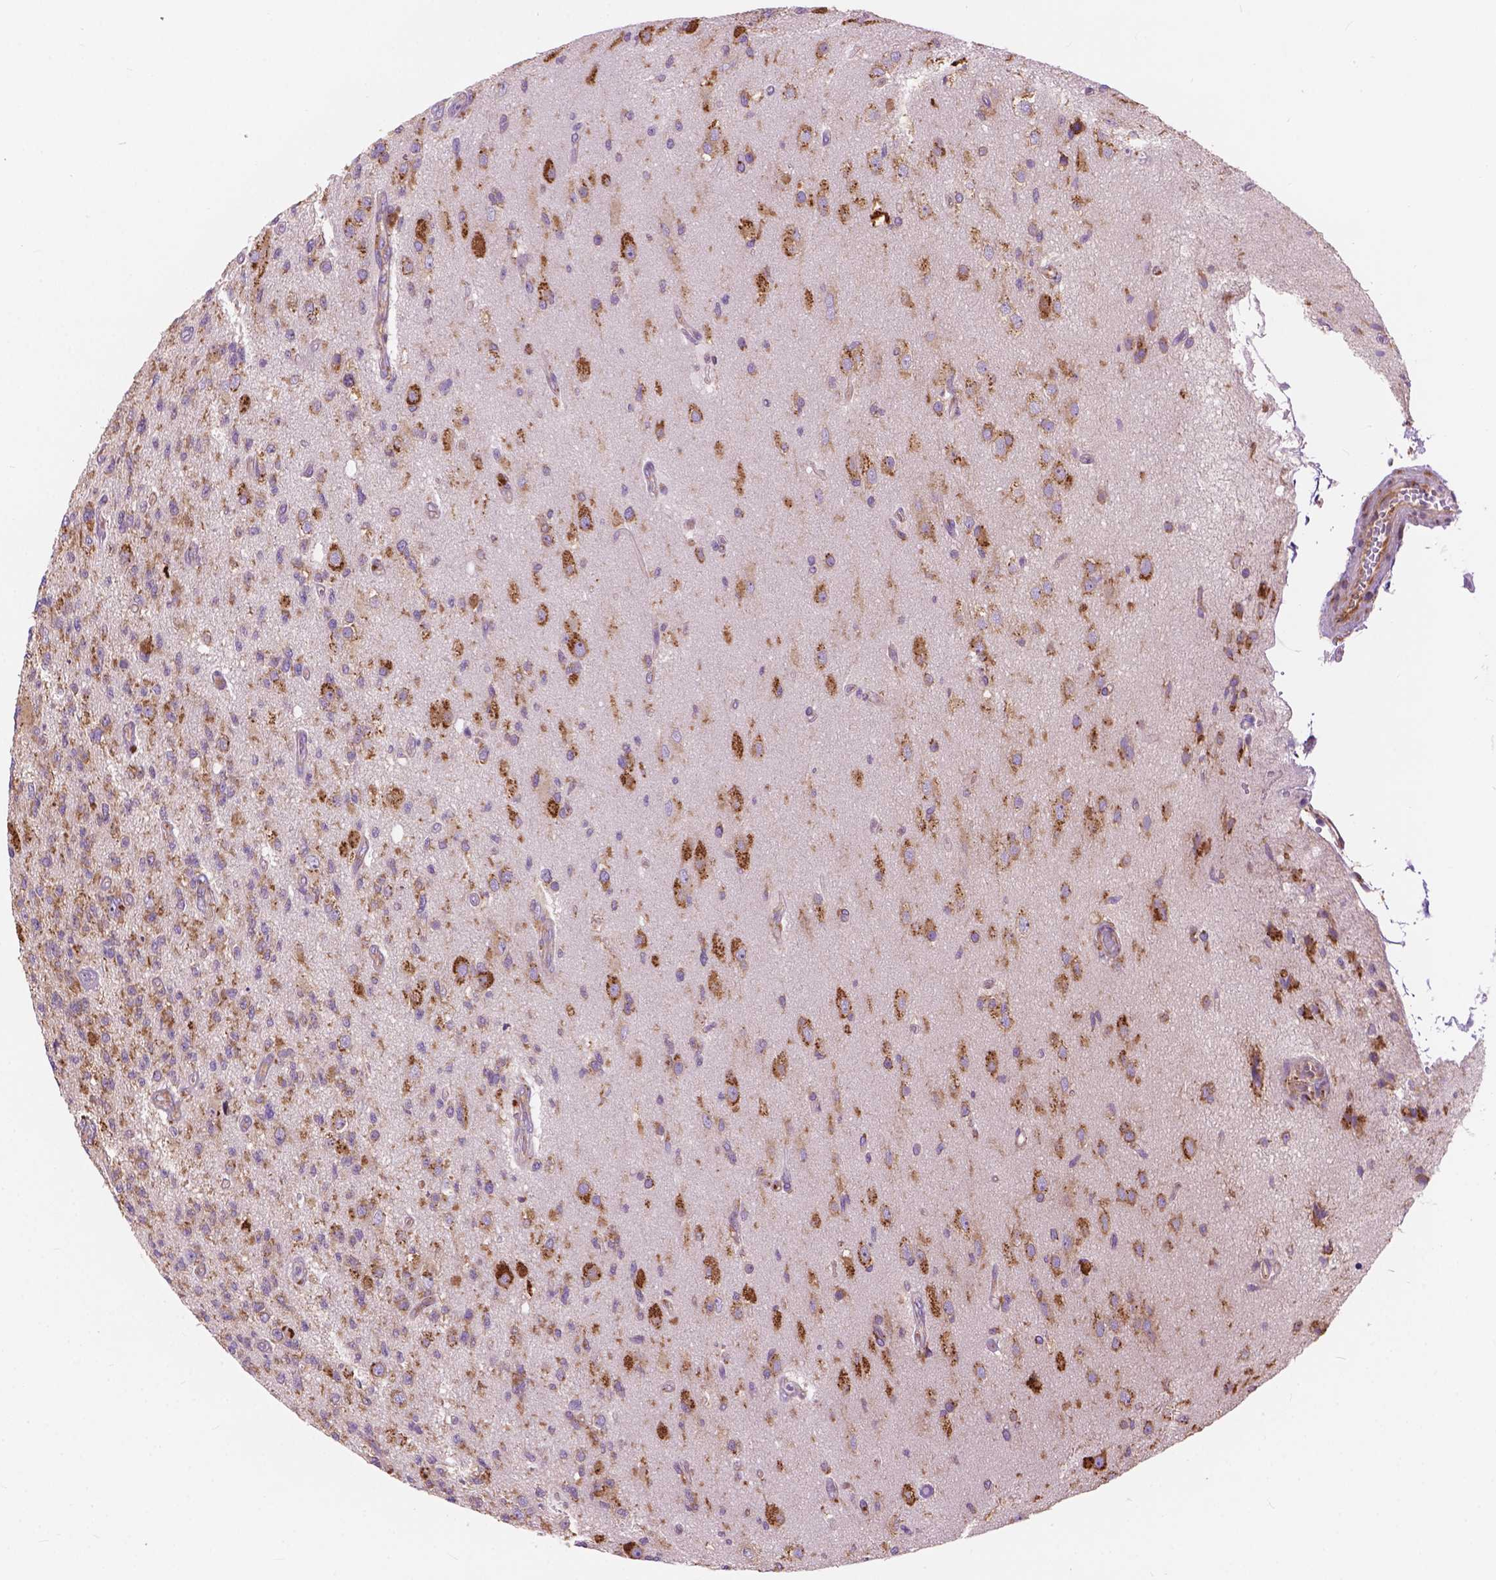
{"staining": {"intensity": "weak", "quantity": ">75%", "location": "cytoplasmic/membranous"}, "tissue": "glioma", "cell_type": "Tumor cells", "image_type": "cancer", "snomed": [{"axis": "morphology", "description": "Glioma, malignant, High grade"}, {"axis": "topography", "description": "Brain"}], "caption": "Glioma tissue exhibits weak cytoplasmic/membranous expression in approximately >75% of tumor cells", "gene": "RPL37A", "patient": {"sex": "male", "age": 56}}